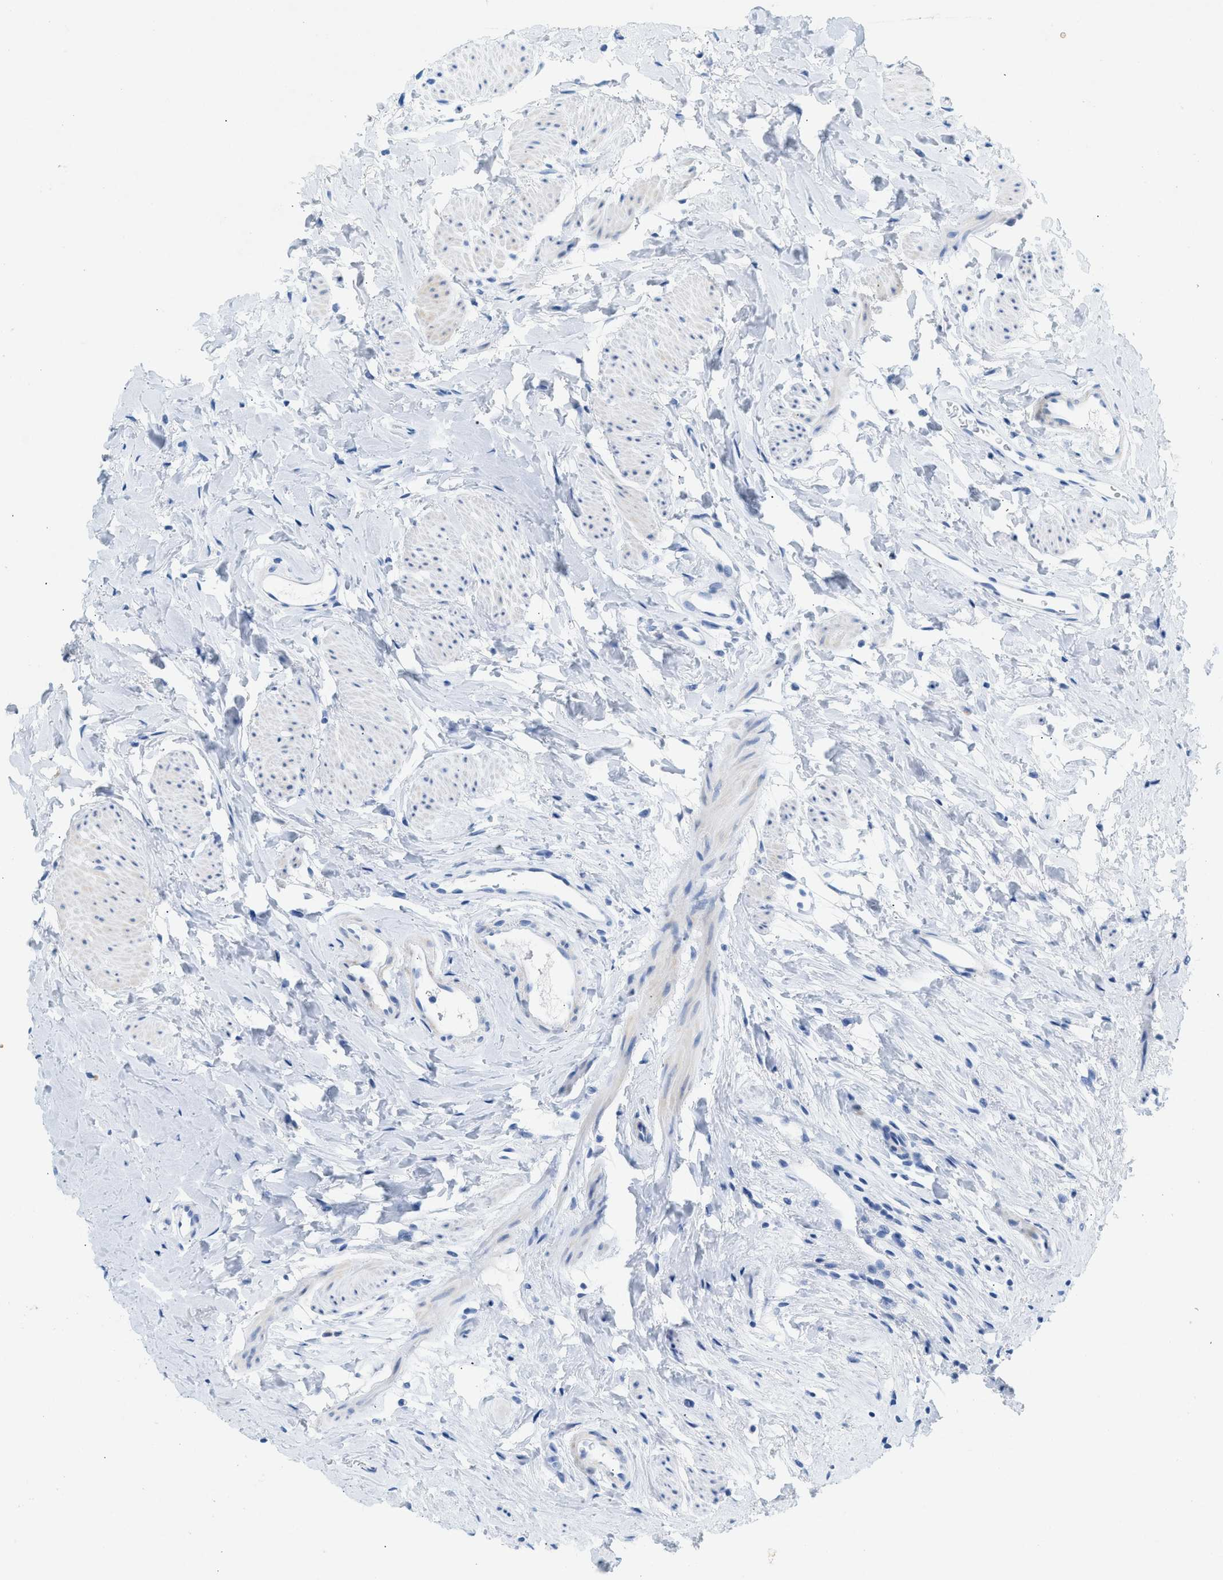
{"staining": {"intensity": "negative", "quantity": "none", "location": "none"}, "tissue": "urinary bladder", "cell_type": "Urothelial cells", "image_type": "normal", "snomed": [{"axis": "morphology", "description": "Normal tissue, NOS"}, {"axis": "topography", "description": "Urinary bladder"}], "caption": "Immunohistochemical staining of unremarkable human urinary bladder displays no significant positivity in urothelial cells.", "gene": "HHATL", "patient": {"sex": "female", "age": 79}}